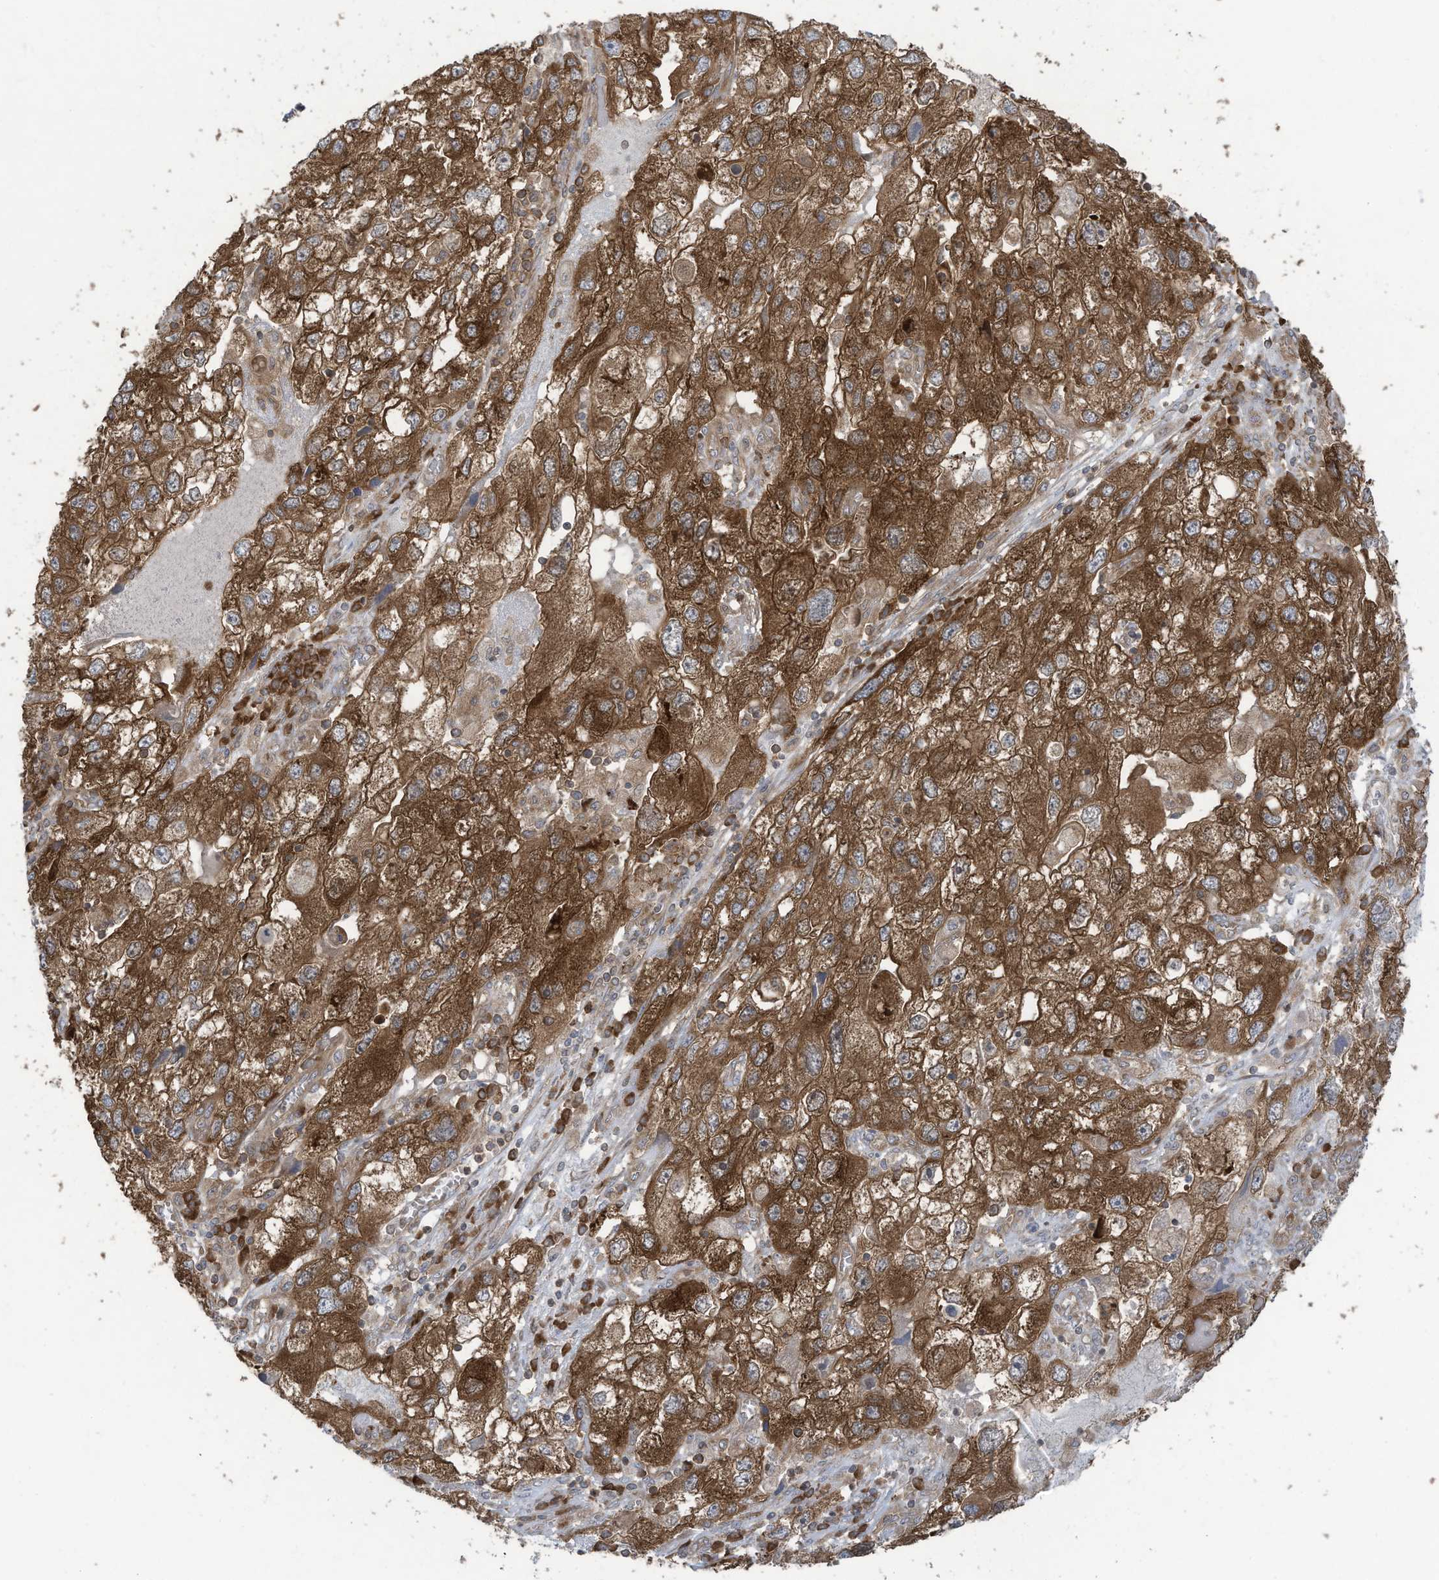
{"staining": {"intensity": "strong", "quantity": ">75%", "location": "cytoplasmic/membranous,nuclear"}, "tissue": "endometrial cancer", "cell_type": "Tumor cells", "image_type": "cancer", "snomed": [{"axis": "morphology", "description": "Adenocarcinoma, NOS"}, {"axis": "topography", "description": "Endometrium"}], "caption": "The photomicrograph exhibits a brown stain indicating the presence of a protein in the cytoplasmic/membranous and nuclear of tumor cells in endometrial adenocarcinoma. Using DAB (3,3'-diaminobenzidine) (brown) and hematoxylin (blue) stains, captured at high magnification using brightfield microscopy.", "gene": "OLA1", "patient": {"sex": "female", "age": 49}}